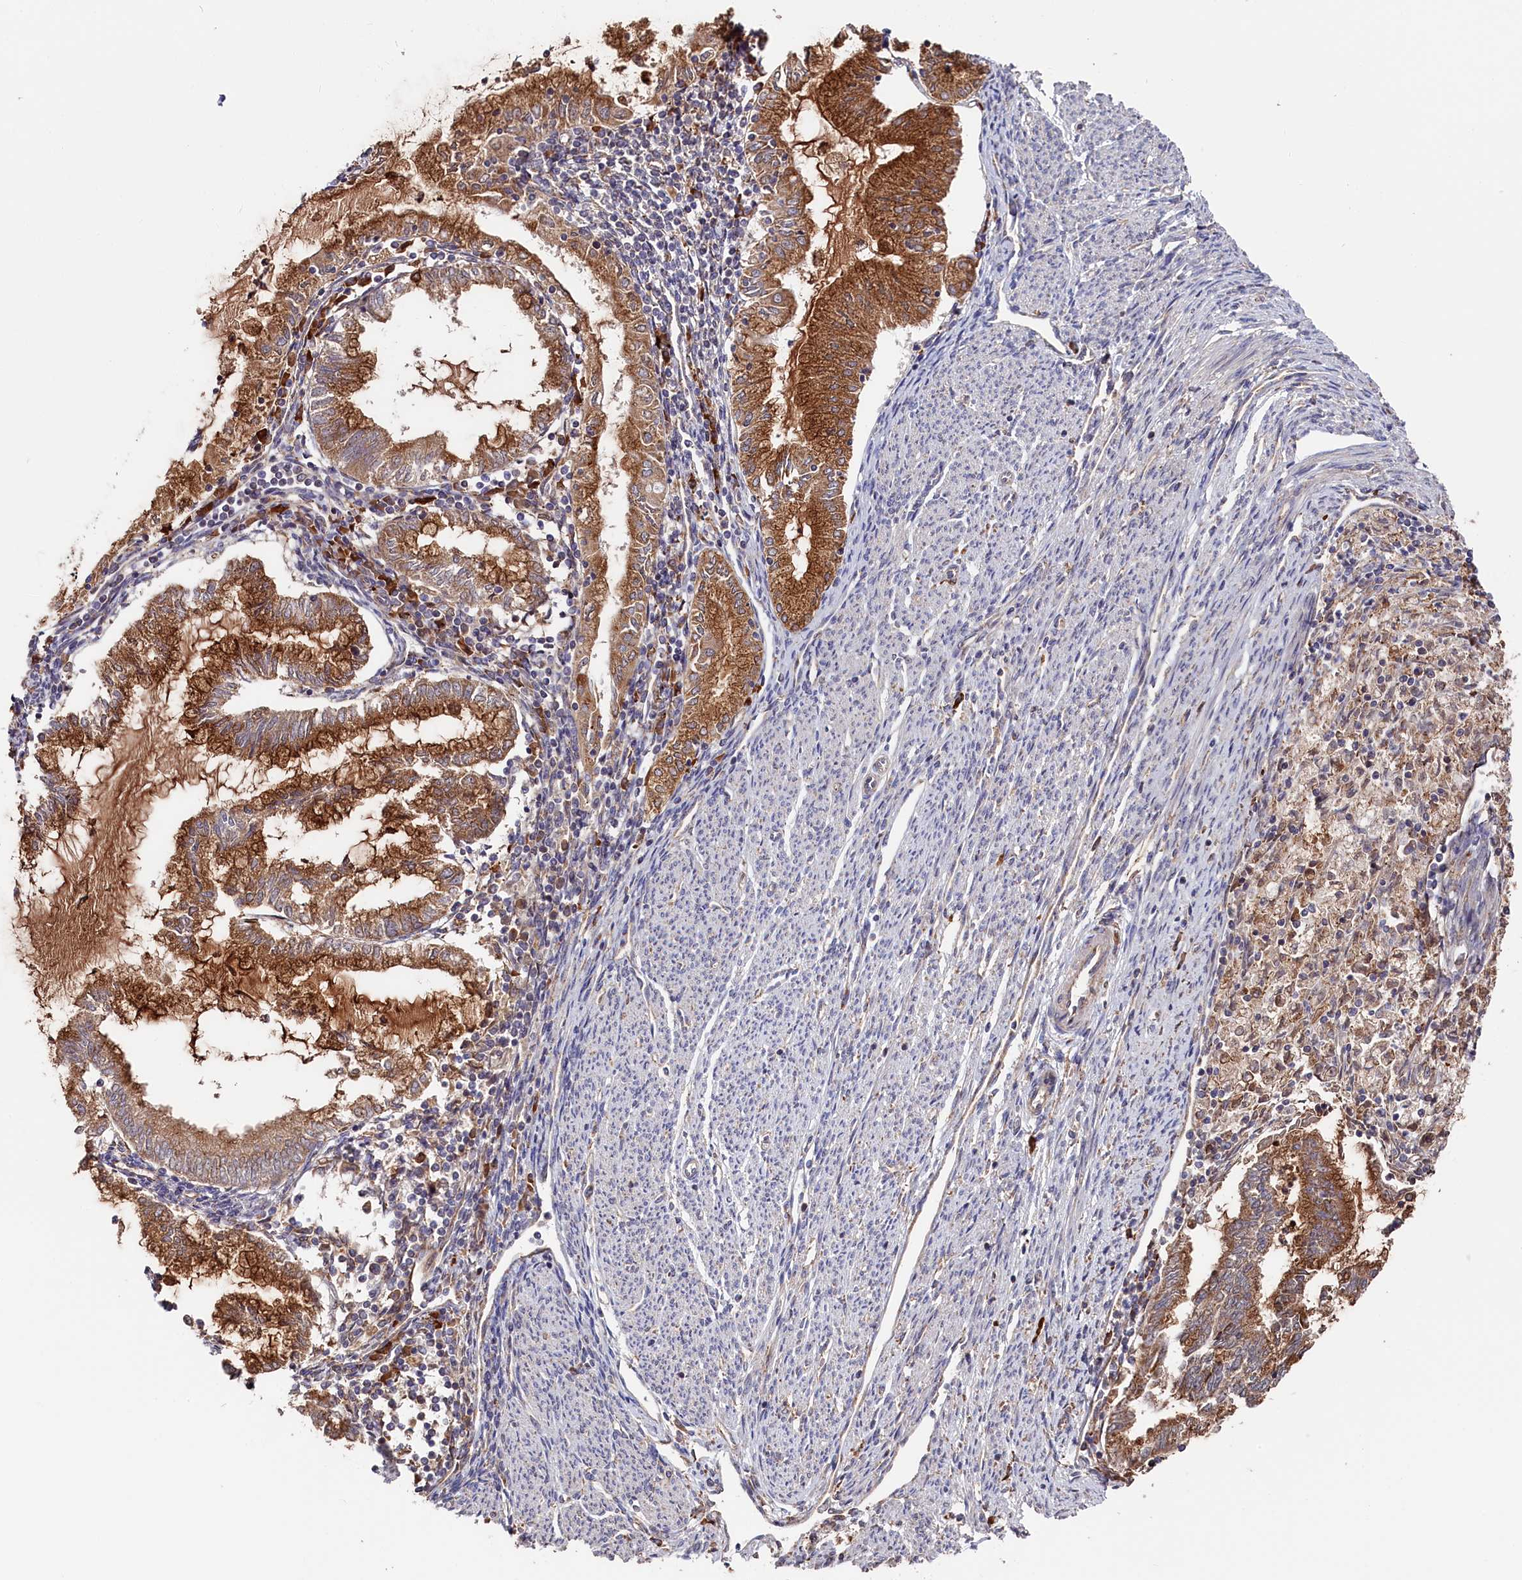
{"staining": {"intensity": "moderate", "quantity": ">75%", "location": "cytoplasmic/membranous"}, "tissue": "endometrial cancer", "cell_type": "Tumor cells", "image_type": "cancer", "snomed": [{"axis": "morphology", "description": "Adenocarcinoma, NOS"}, {"axis": "topography", "description": "Endometrium"}], "caption": "A micrograph showing moderate cytoplasmic/membranous positivity in approximately >75% of tumor cells in endometrial adenocarcinoma, as visualized by brown immunohistochemical staining.", "gene": "CEP44", "patient": {"sex": "female", "age": 79}}